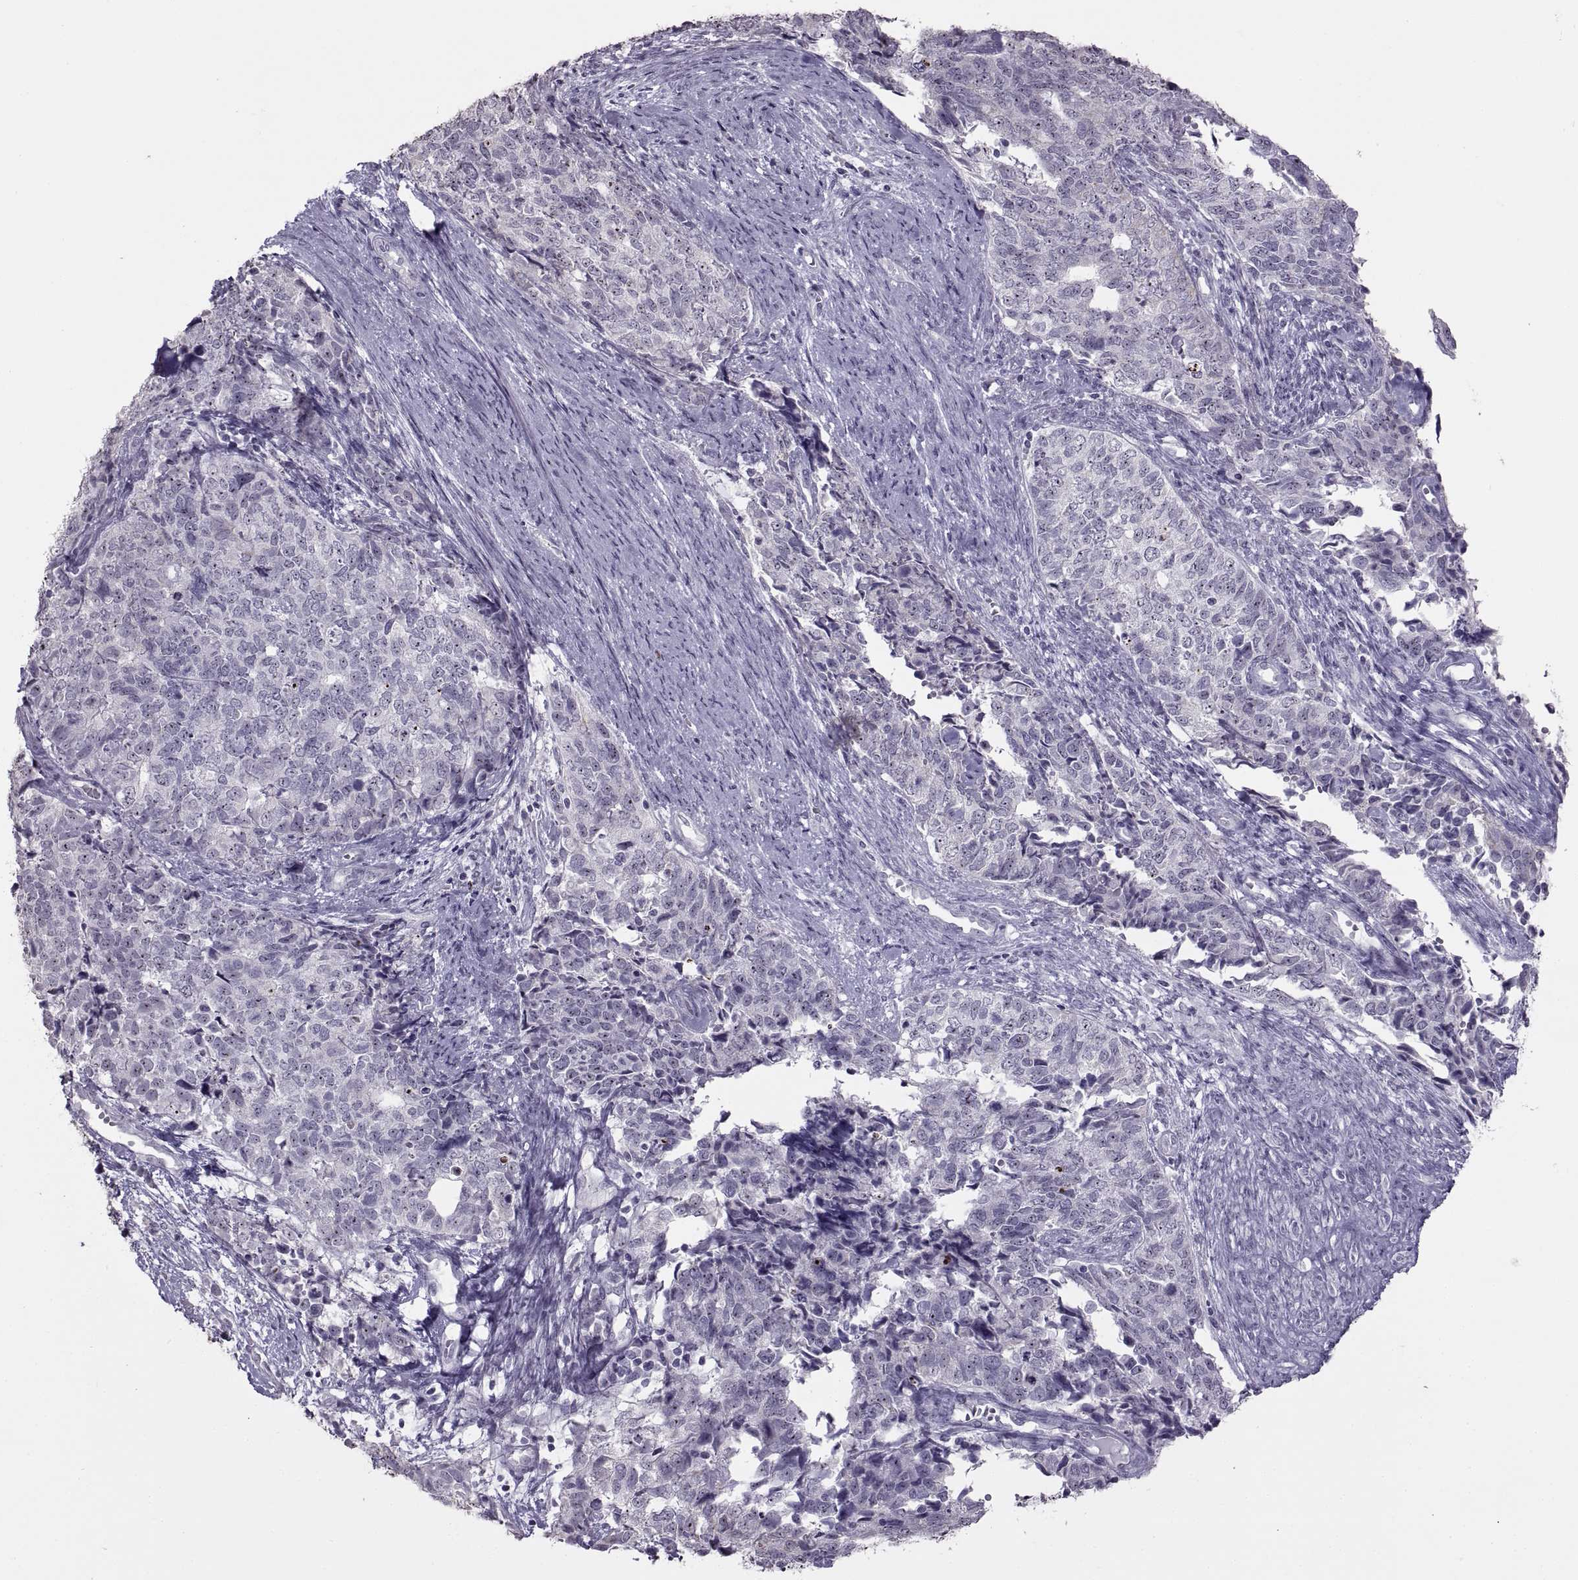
{"staining": {"intensity": "negative", "quantity": "none", "location": "none"}, "tissue": "cervical cancer", "cell_type": "Tumor cells", "image_type": "cancer", "snomed": [{"axis": "morphology", "description": "Squamous cell carcinoma, NOS"}, {"axis": "topography", "description": "Cervix"}], "caption": "Immunohistochemical staining of cervical squamous cell carcinoma exhibits no significant expression in tumor cells.", "gene": "ASIC2", "patient": {"sex": "female", "age": 63}}